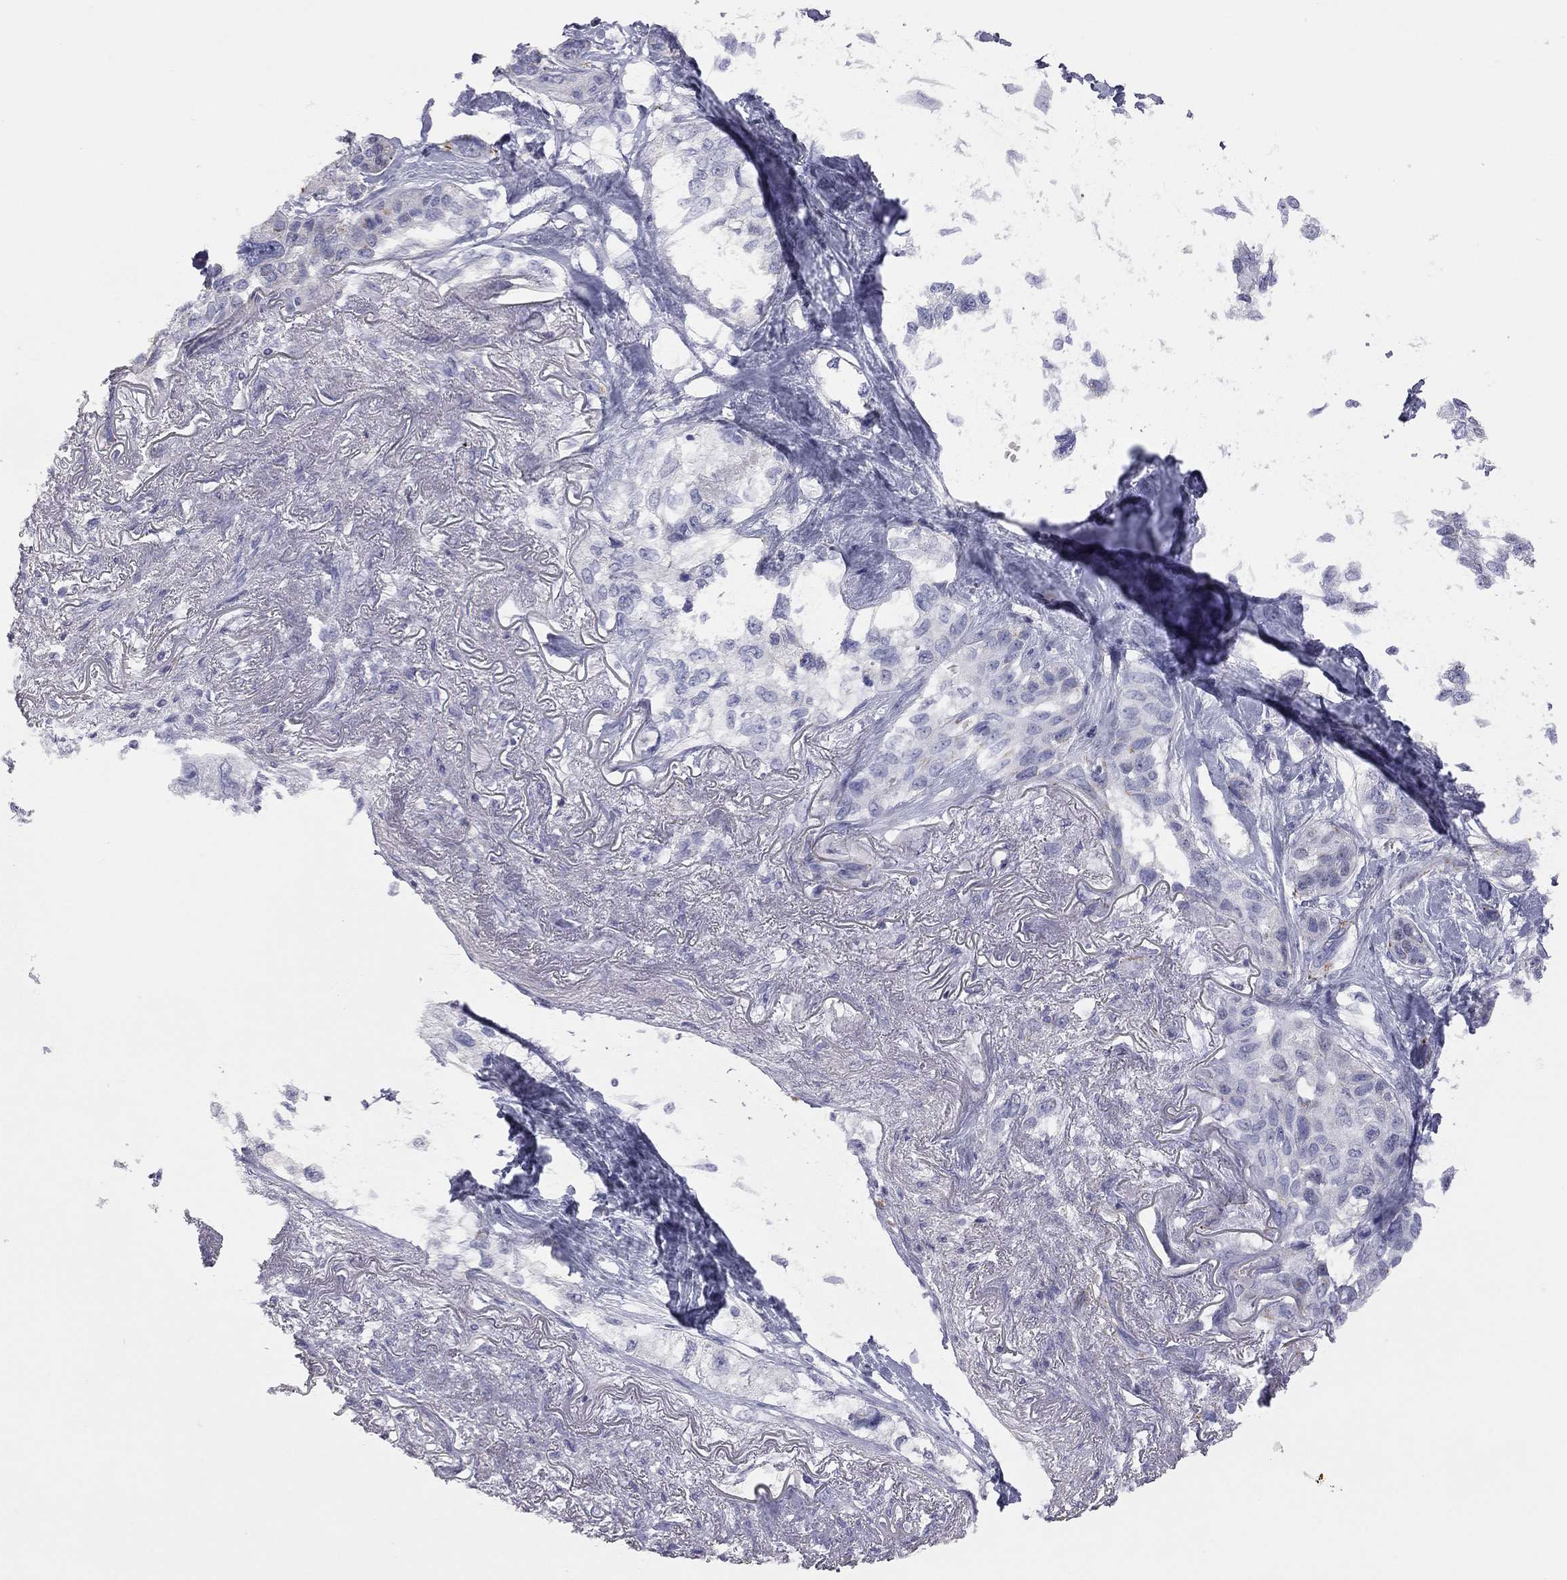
{"staining": {"intensity": "negative", "quantity": "none", "location": "none"}, "tissue": "lung cancer", "cell_type": "Tumor cells", "image_type": "cancer", "snomed": [{"axis": "morphology", "description": "Squamous cell carcinoma, NOS"}, {"axis": "topography", "description": "Lung"}], "caption": "An image of human lung cancer (squamous cell carcinoma) is negative for staining in tumor cells. (Immunohistochemistry (ihc), brightfield microscopy, high magnification).", "gene": "ADCYAP1", "patient": {"sex": "female", "age": 70}}